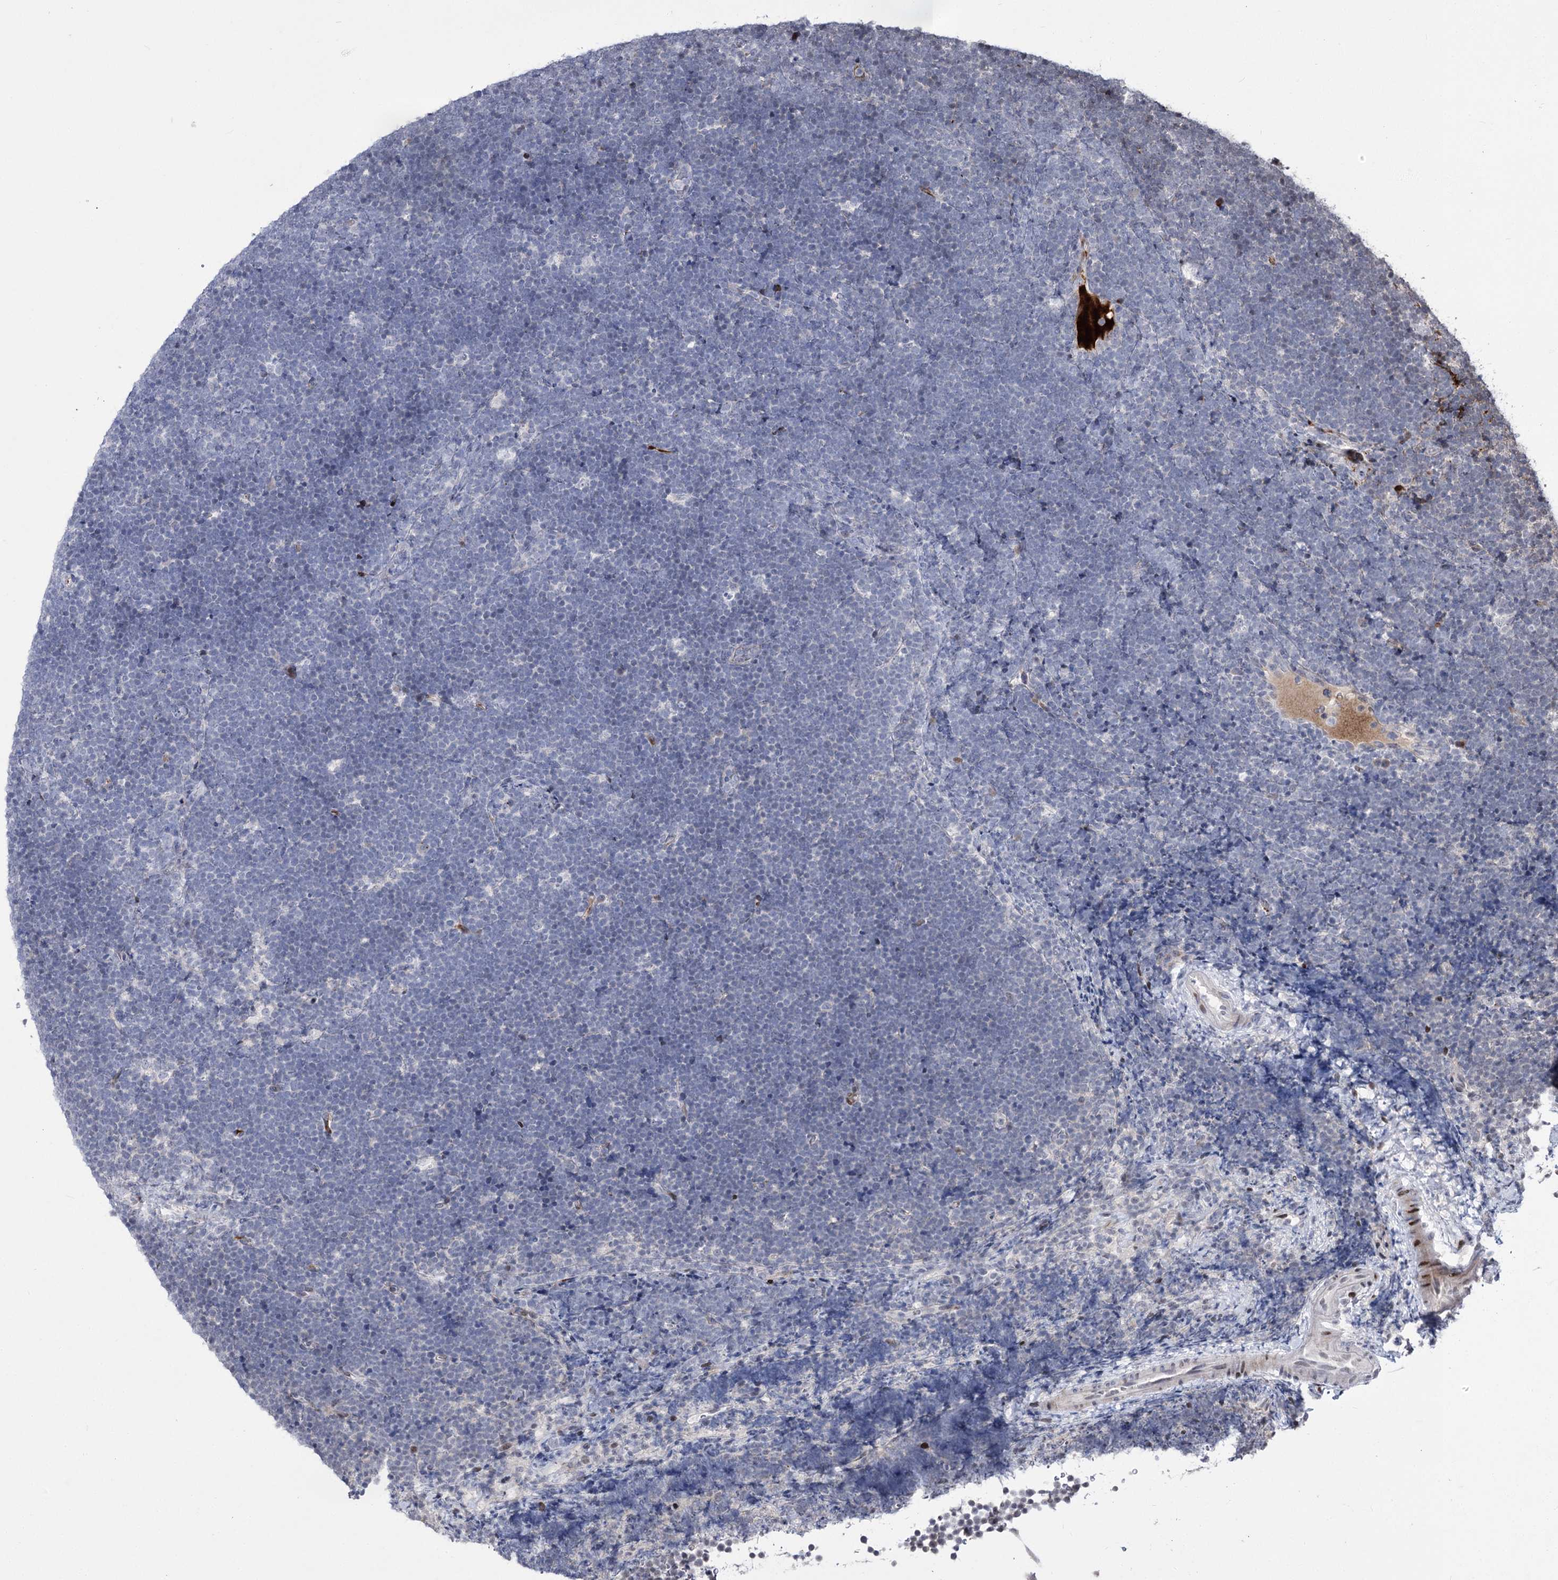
{"staining": {"intensity": "negative", "quantity": "none", "location": "none"}, "tissue": "lymphoma", "cell_type": "Tumor cells", "image_type": "cancer", "snomed": [{"axis": "morphology", "description": "Malignant lymphoma, non-Hodgkin's type, High grade"}, {"axis": "topography", "description": "Lymph node"}], "caption": "There is no significant positivity in tumor cells of lymphoma. The staining was performed using DAB to visualize the protein expression in brown, while the nuclei were stained in blue with hematoxylin (Magnification: 20x).", "gene": "STOX1", "patient": {"sex": "male", "age": 13}}